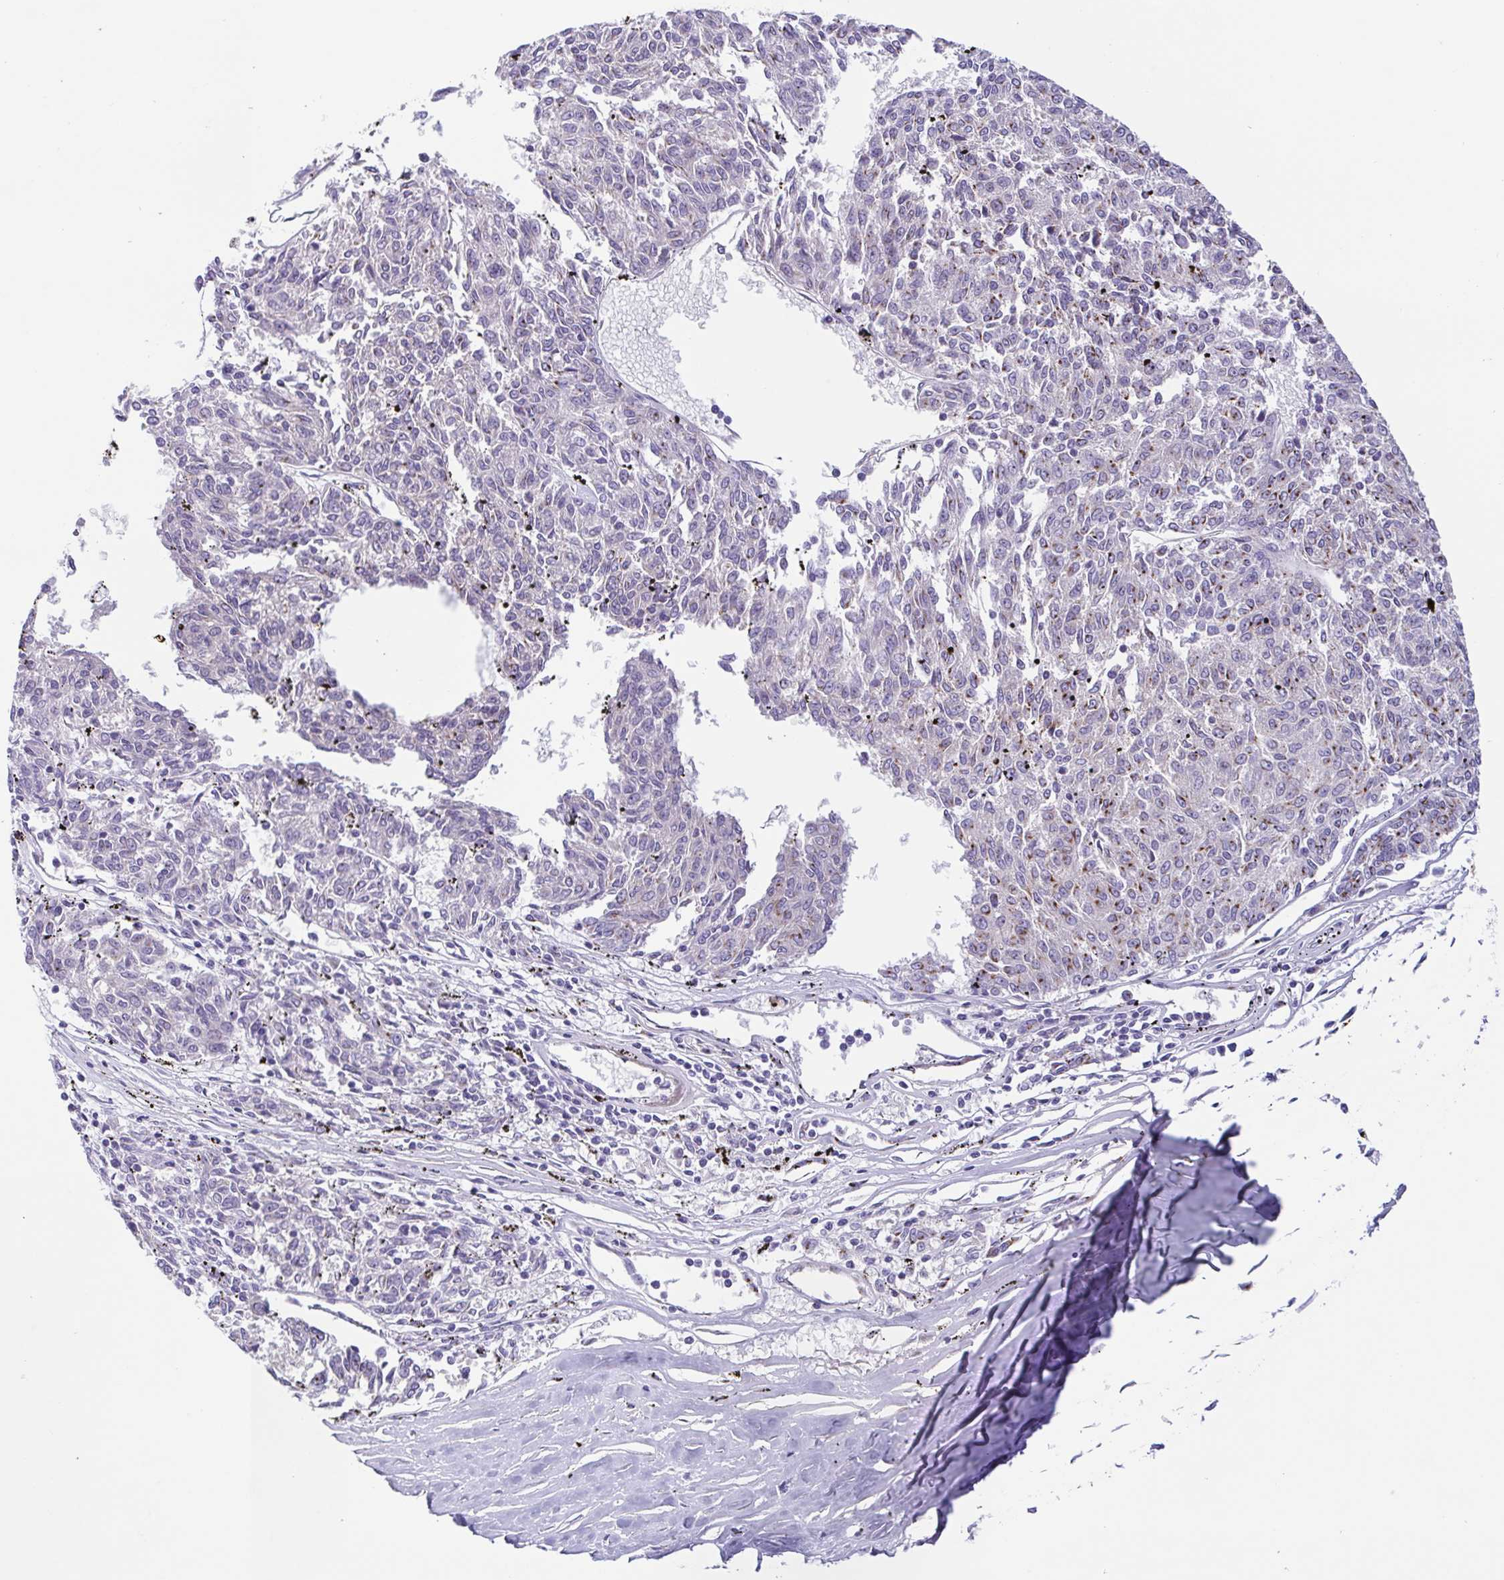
{"staining": {"intensity": "moderate", "quantity": "25%-75%", "location": "cytoplasmic/membranous"}, "tissue": "melanoma", "cell_type": "Tumor cells", "image_type": "cancer", "snomed": [{"axis": "morphology", "description": "Malignant melanoma, NOS"}, {"axis": "topography", "description": "Skin"}], "caption": "The immunohistochemical stain highlights moderate cytoplasmic/membranous expression in tumor cells of malignant melanoma tissue.", "gene": "COL17A1", "patient": {"sex": "female", "age": 72}}